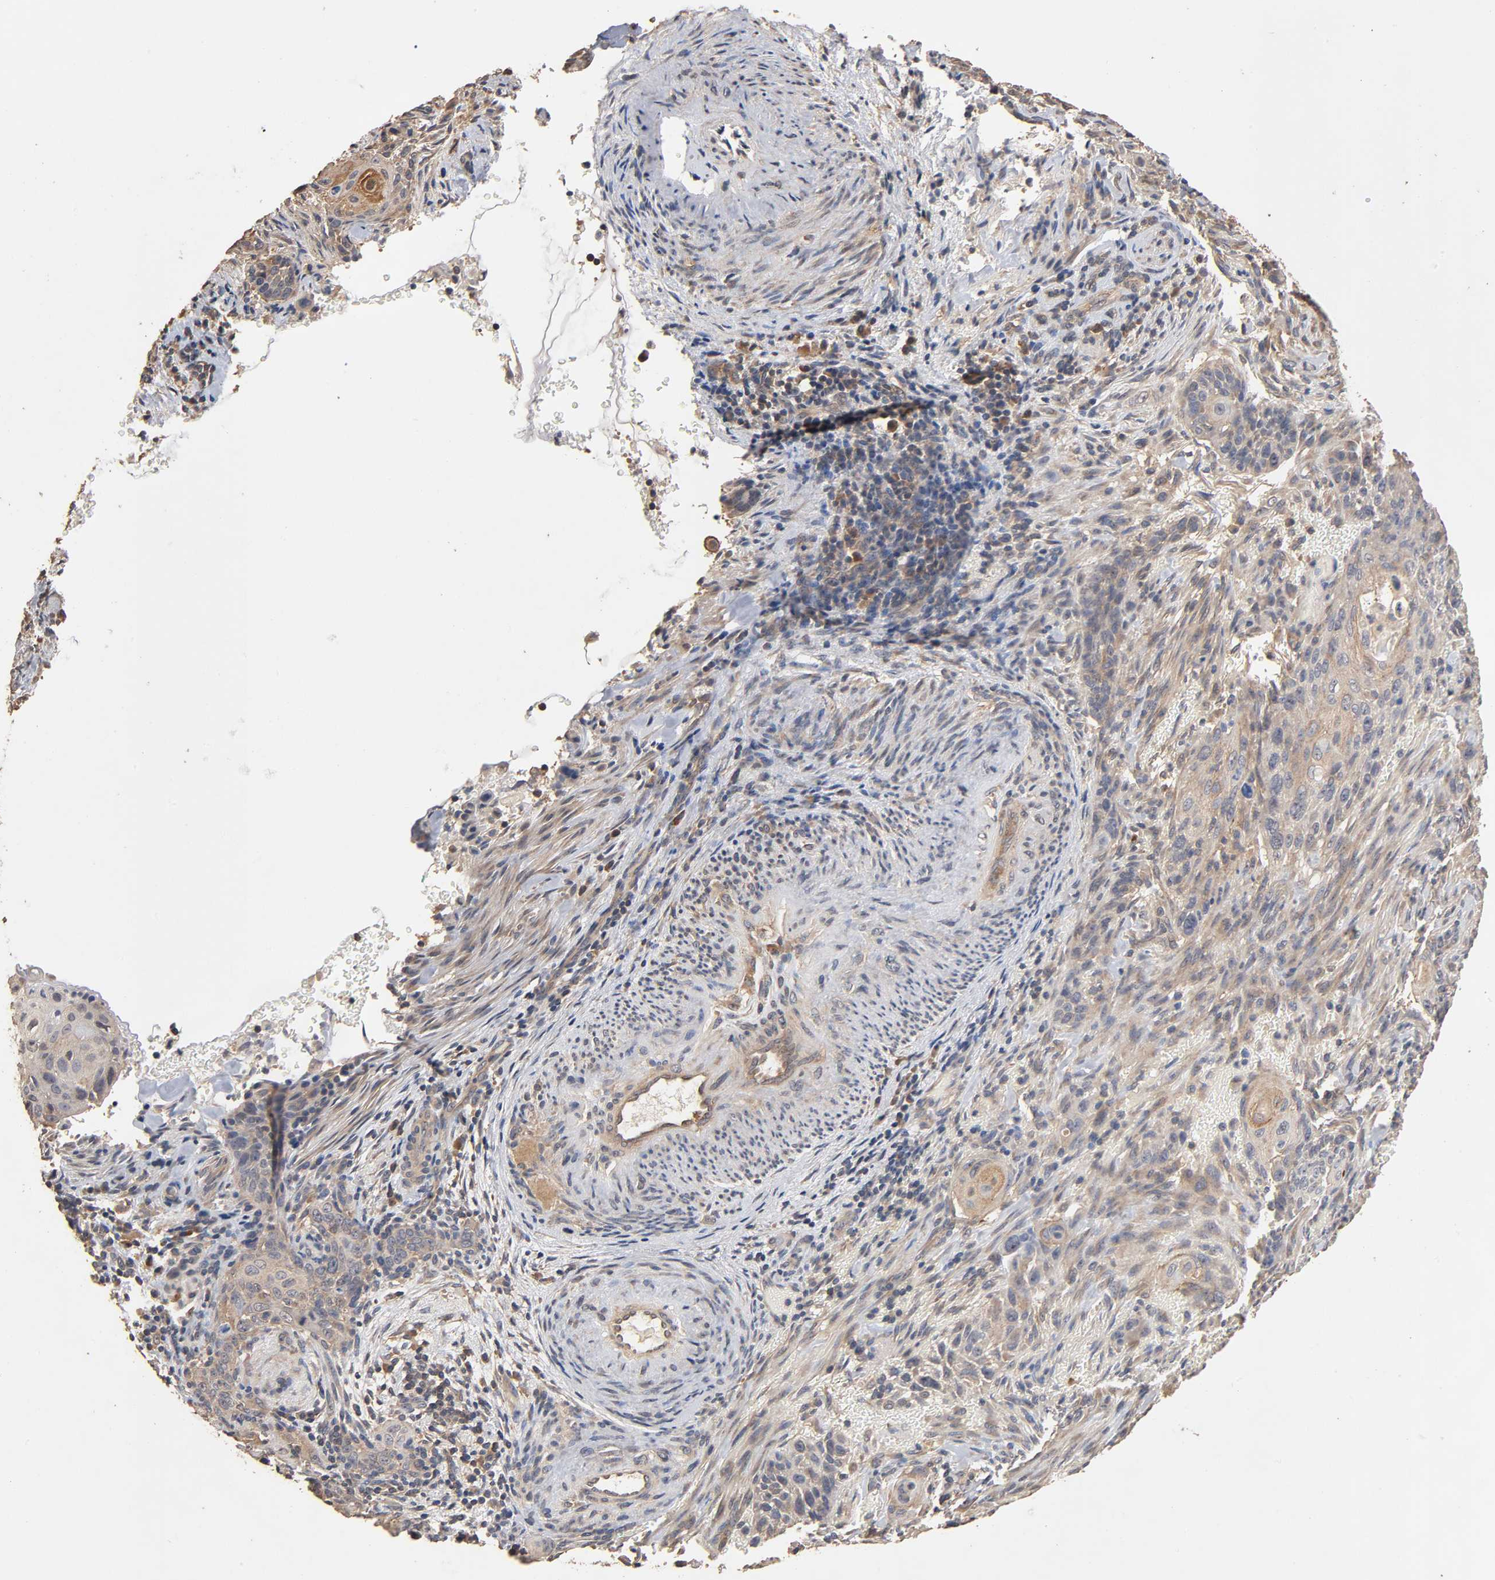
{"staining": {"intensity": "weak", "quantity": ">75%", "location": "cytoplasmic/membranous"}, "tissue": "cervical cancer", "cell_type": "Tumor cells", "image_type": "cancer", "snomed": [{"axis": "morphology", "description": "Squamous cell carcinoma, NOS"}, {"axis": "topography", "description": "Cervix"}], "caption": "Human squamous cell carcinoma (cervical) stained with a protein marker displays weak staining in tumor cells.", "gene": "ARHGEF7", "patient": {"sex": "female", "age": 33}}